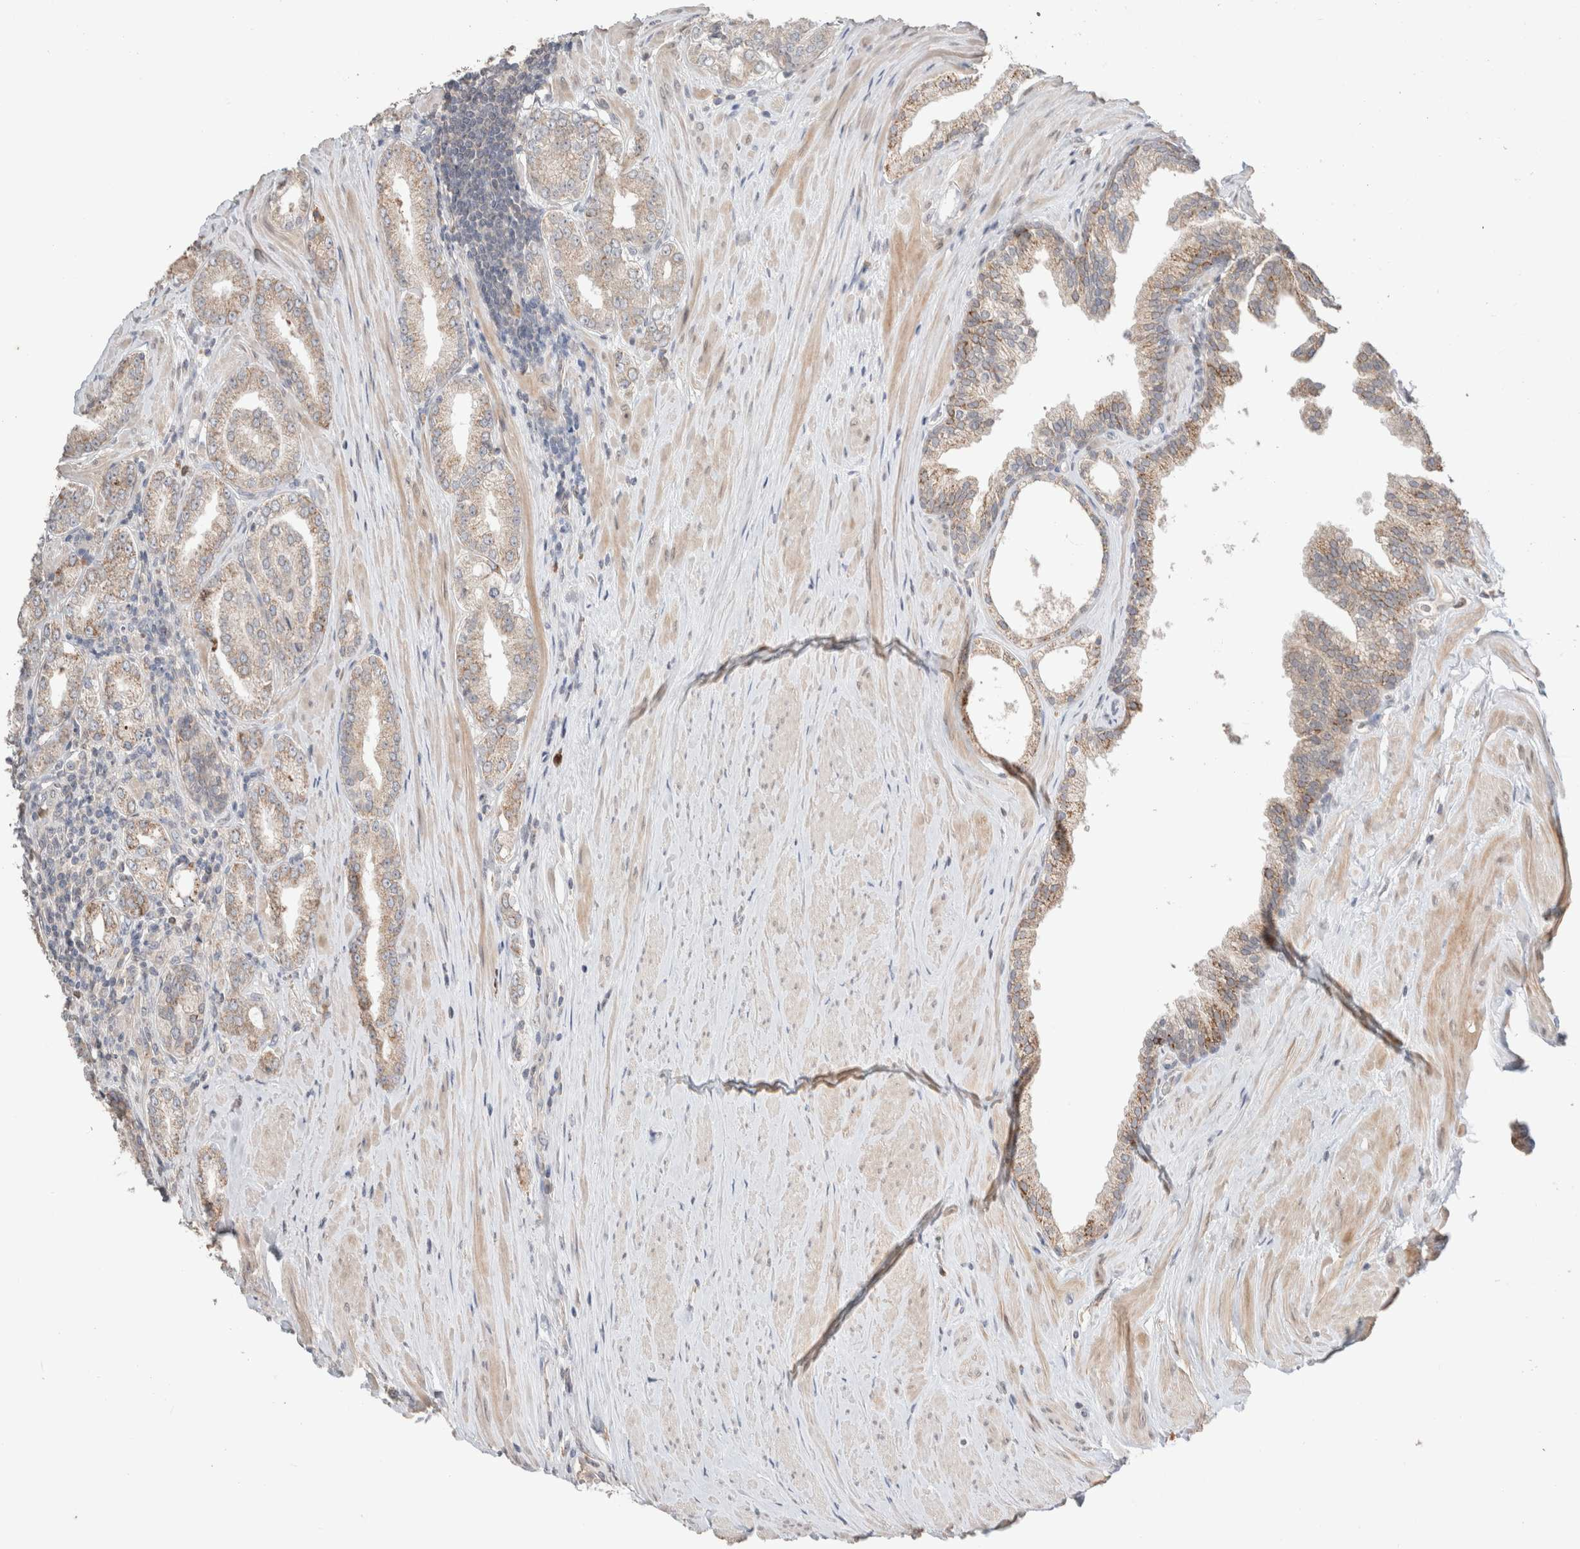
{"staining": {"intensity": "weak", "quantity": ">75%", "location": "cytoplasmic/membranous"}, "tissue": "prostate cancer", "cell_type": "Tumor cells", "image_type": "cancer", "snomed": [{"axis": "morphology", "description": "Adenocarcinoma, Low grade"}, {"axis": "topography", "description": "Prostate"}], "caption": "DAB (3,3'-diaminobenzidine) immunohistochemical staining of prostate cancer reveals weak cytoplasmic/membranous protein expression in about >75% of tumor cells.", "gene": "TRIM41", "patient": {"sex": "male", "age": 62}}